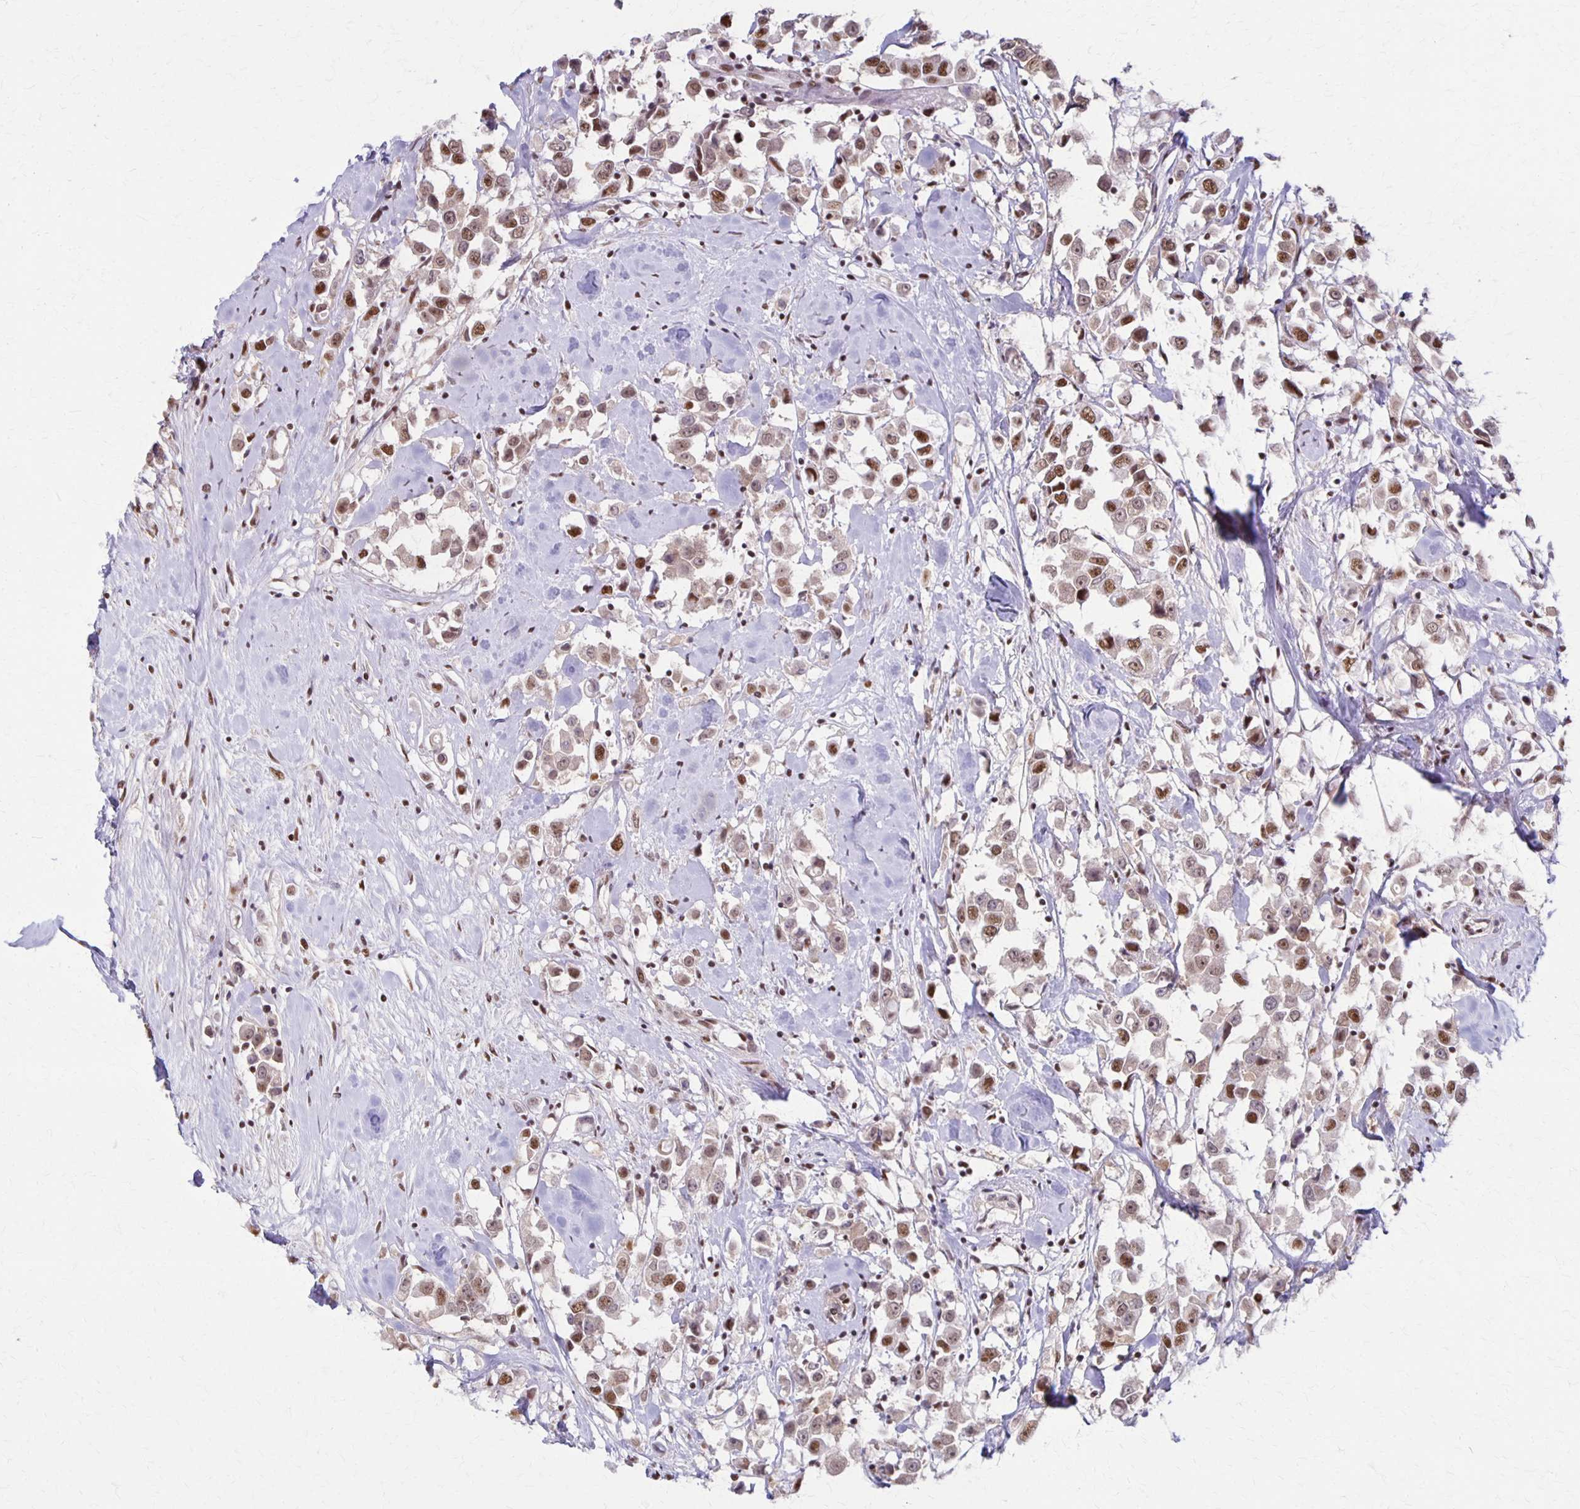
{"staining": {"intensity": "moderate", "quantity": "25%-75%", "location": "nuclear"}, "tissue": "breast cancer", "cell_type": "Tumor cells", "image_type": "cancer", "snomed": [{"axis": "morphology", "description": "Duct carcinoma"}, {"axis": "topography", "description": "Breast"}], "caption": "Breast intraductal carcinoma stained for a protein shows moderate nuclear positivity in tumor cells.", "gene": "XRCC6", "patient": {"sex": "female", "age": 61}}